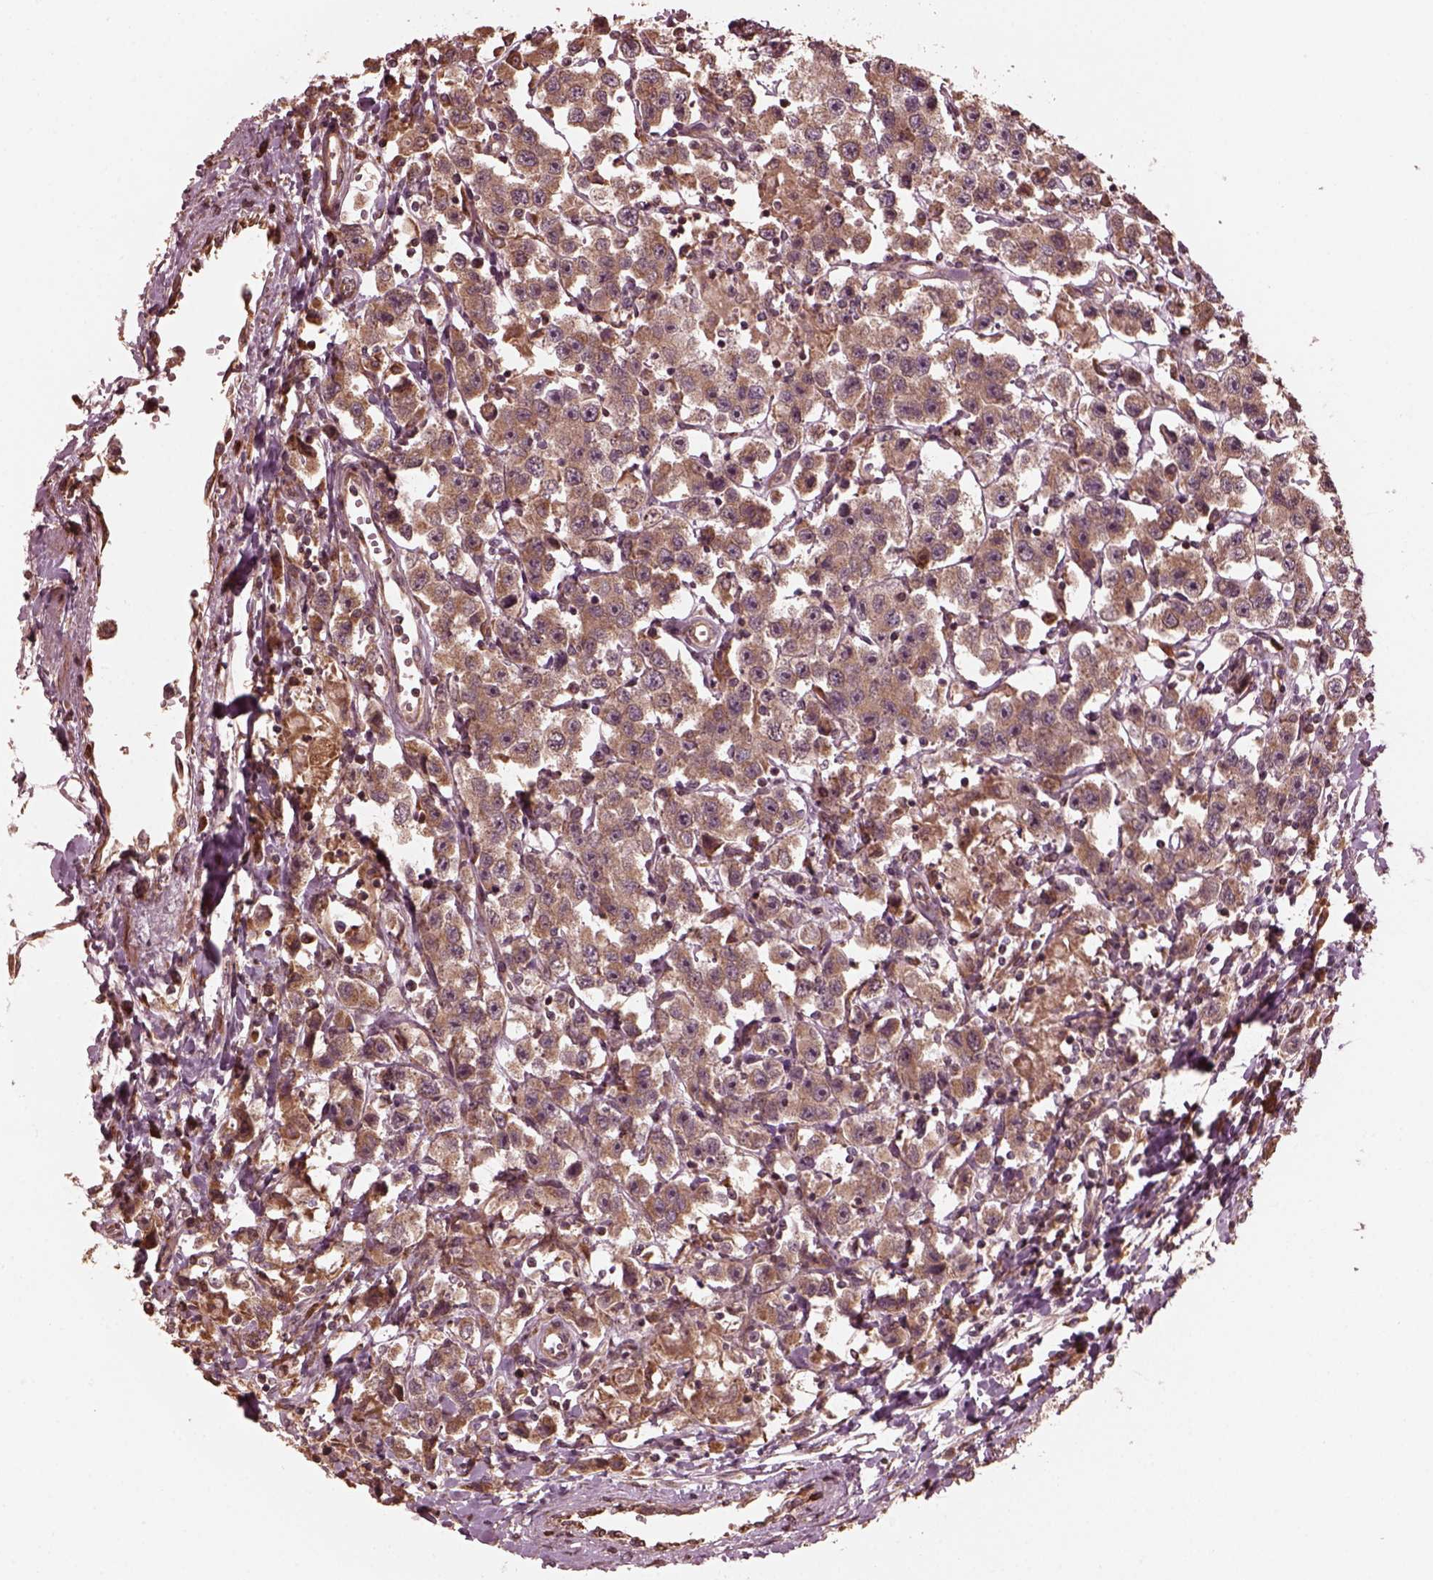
{"staining": {"intensity": "moderate", "quantity": ">75%", "location": "cytoplasmic/membranous"}, "tissue": "testis cancer", "cell_type": "Tumor cells", "image_type": "cancer", "snomed": [{"axis": "morphology", "description": "Seminoma, NOS"}, {"axis": "topography", "description": "Testis"}], "caption": "An image showing moderate cytoplasmic/membranous expression in about >75% of tumor cells in seminoma (testis), as visualized by brown immunohistochemical staining.", "gene": "ZNF292", "patient": {"sex": "male", "age": 45}}